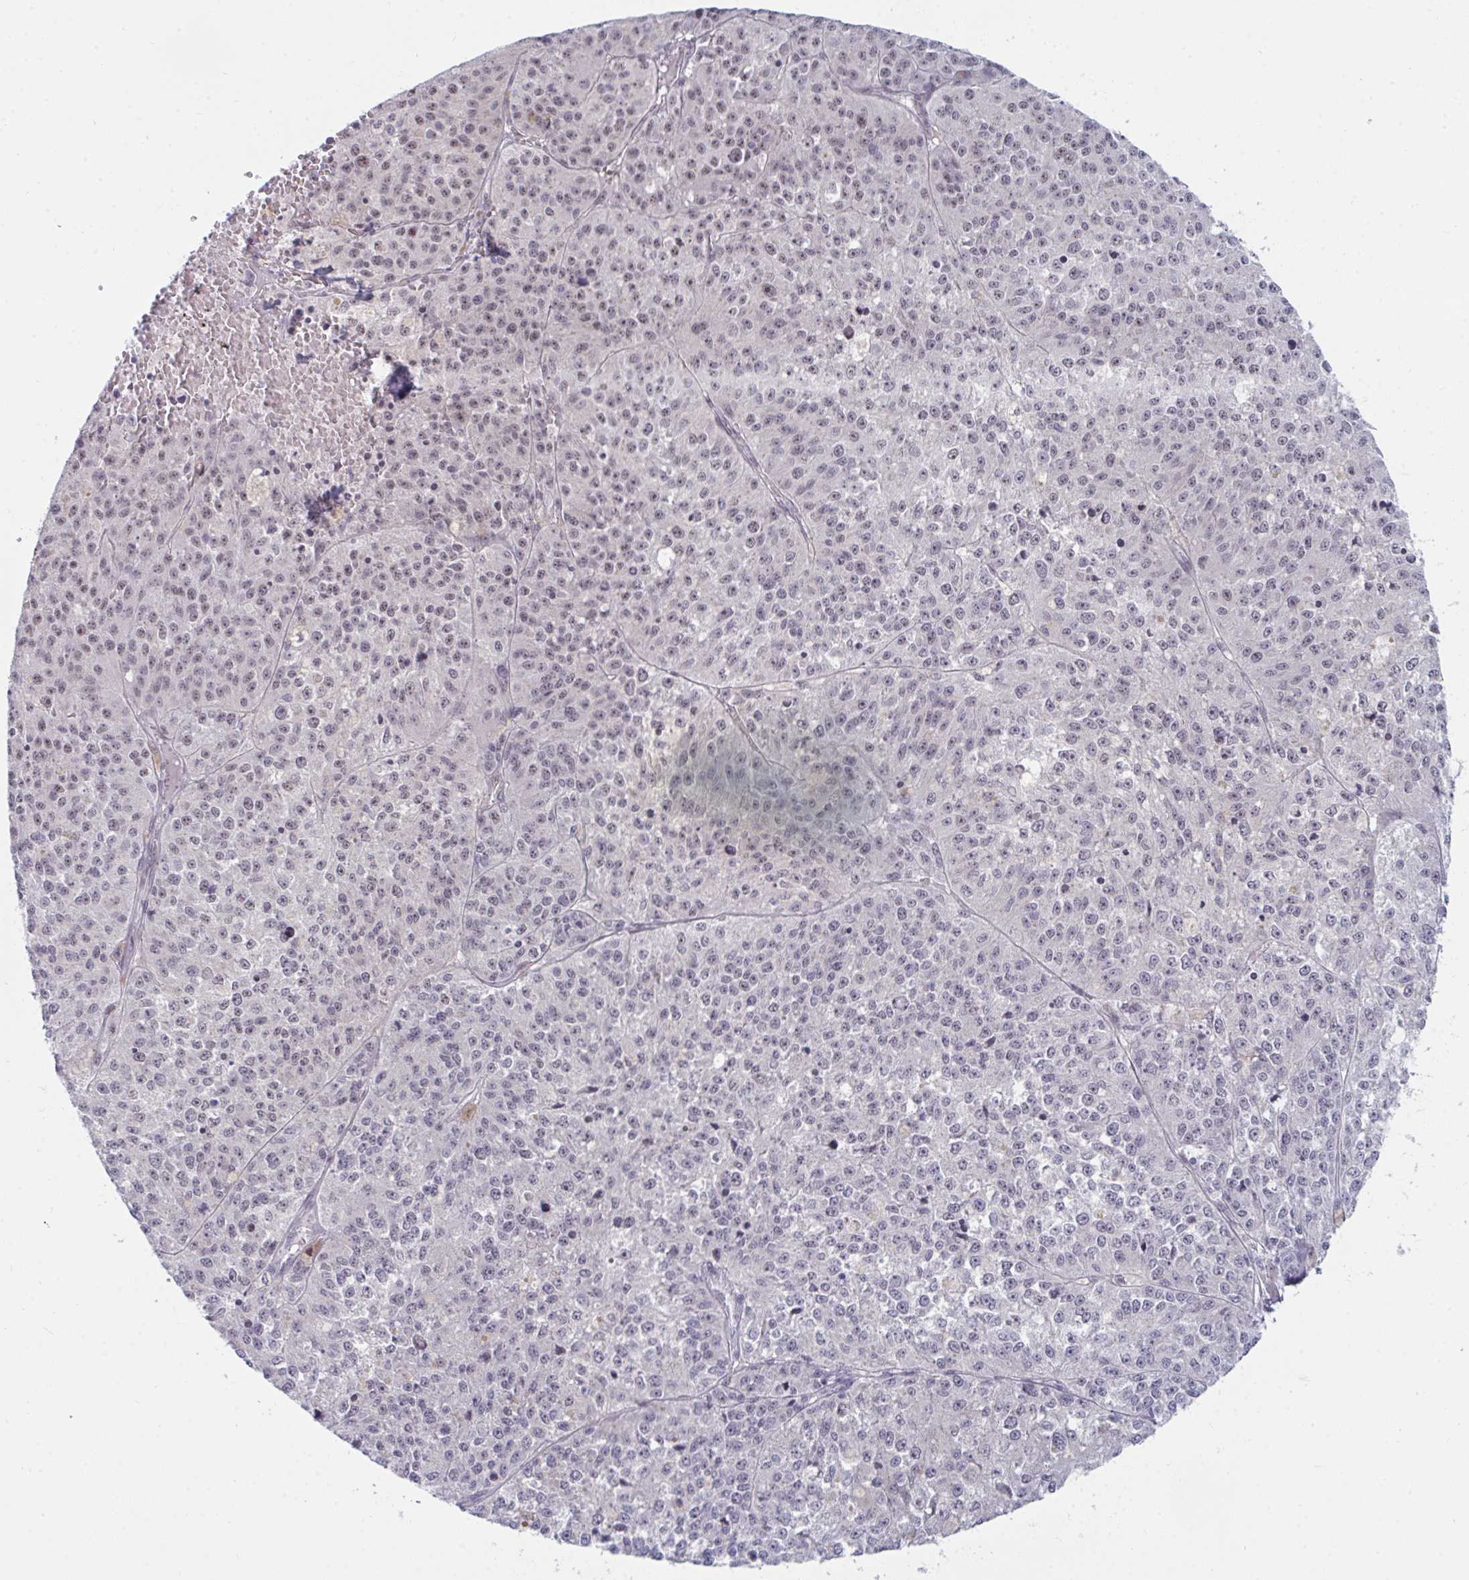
{"staining": {"intensity": "negative", "quantity": "none", "location": "none"}, "tissue": "melanoma", "cell_type": "Tumor cells", "image_type": "cancer", "snomed": [{"axis": "morphology", "description": "Malignant melanoma, Metastatic site"}, {"axis": "topography", "description": "Lymph node"}], "caption": "Tumor cells are negative for brown protein staining in malignant melanoma (metastatic site). Nuclei are stained in blue.", "gene": "PRR14", "patient": {"sex": "female", "age": 64}}